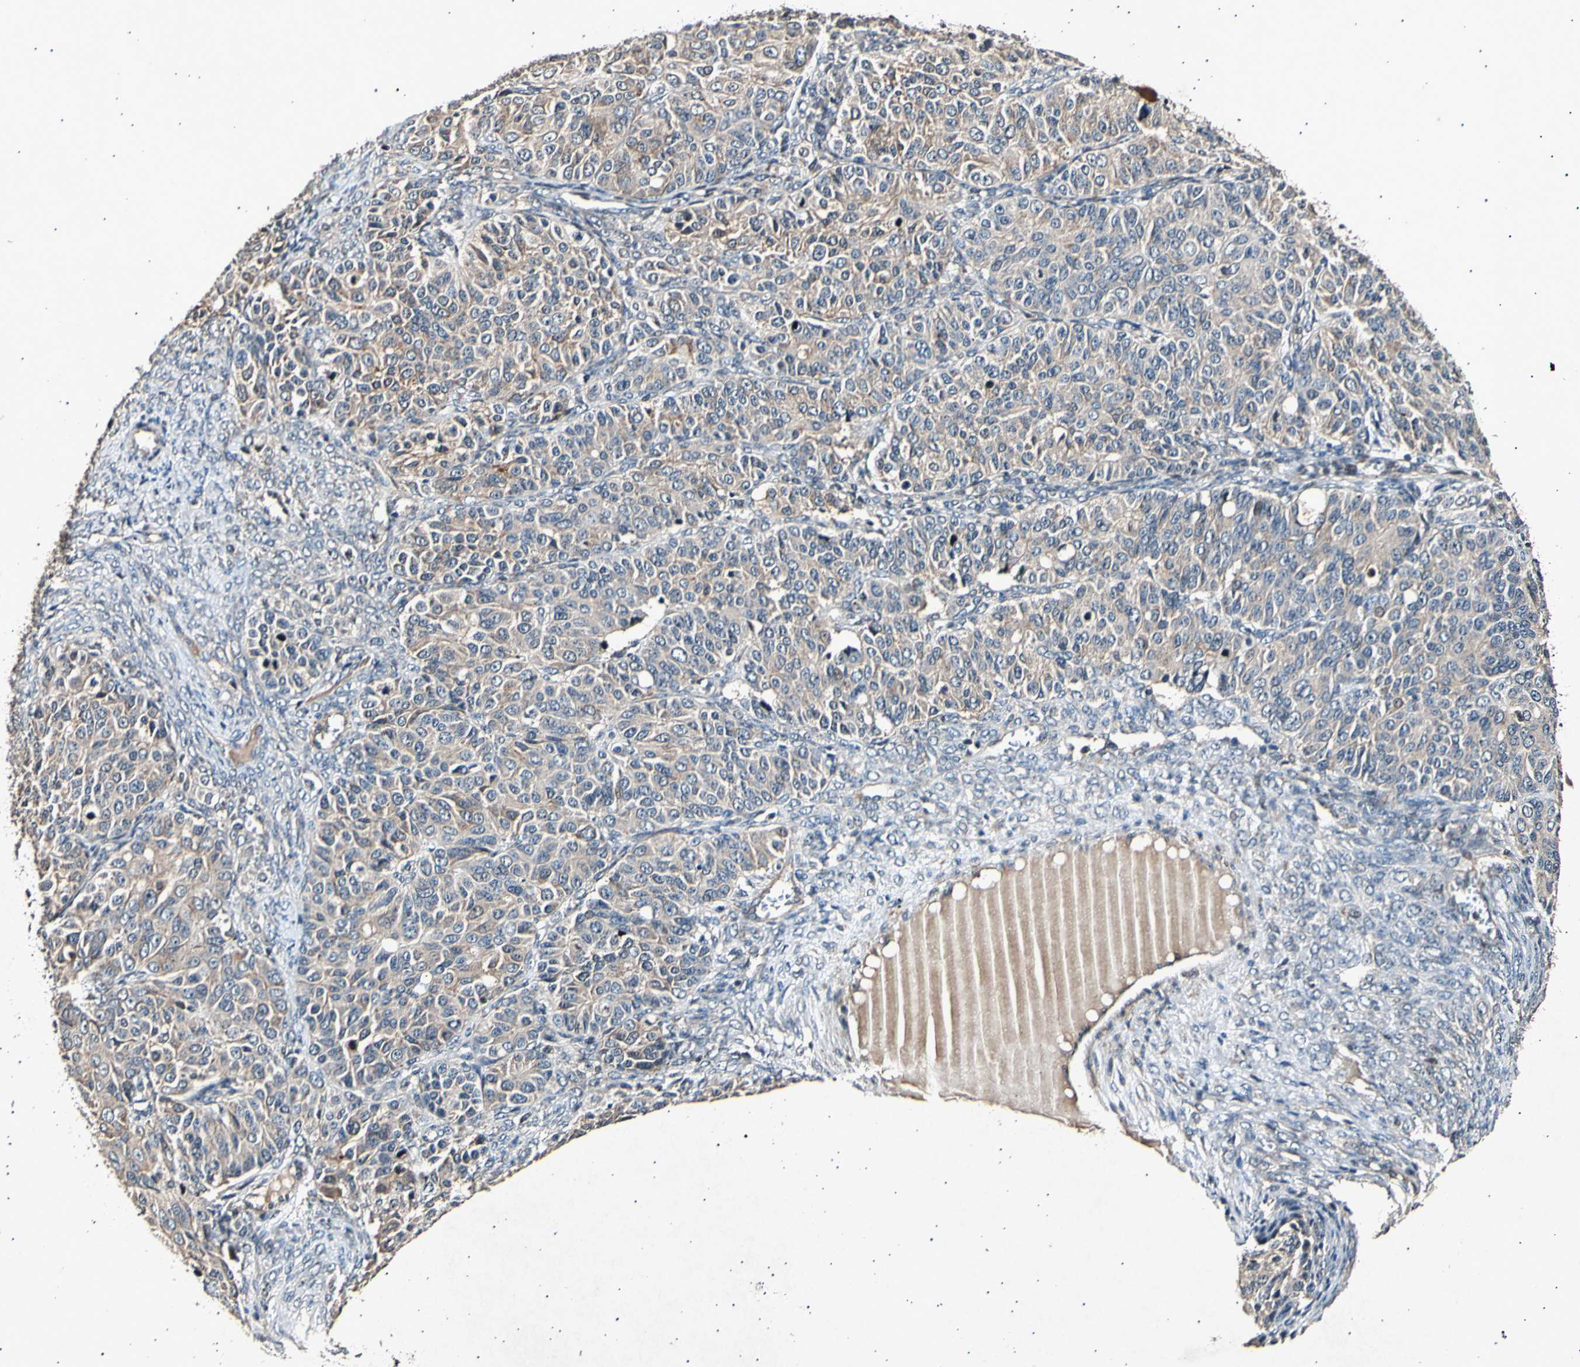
{"staining": {"intensity": "weak", "quantity": "25%-75%", "location": "cytoplasmic/membranous"}, "tissue": "ovarian cancer", "cell_type": "Tumor cells", "image_type": "cancer", "snomed": [{"axis": "morphology", "description": "Carcinoma, endometroid"}, {"axis": "topography", "description": "Ovary"}], "caption": "Endometroid carcinoma (ovarian) stained for a protein (brown) demonstrates weak cytoplasmic/membranous positive positivity in about 25%-75% of tumor cells.", "gene": "ADCY3", "patient": {"sex": "female", "age": 51}}